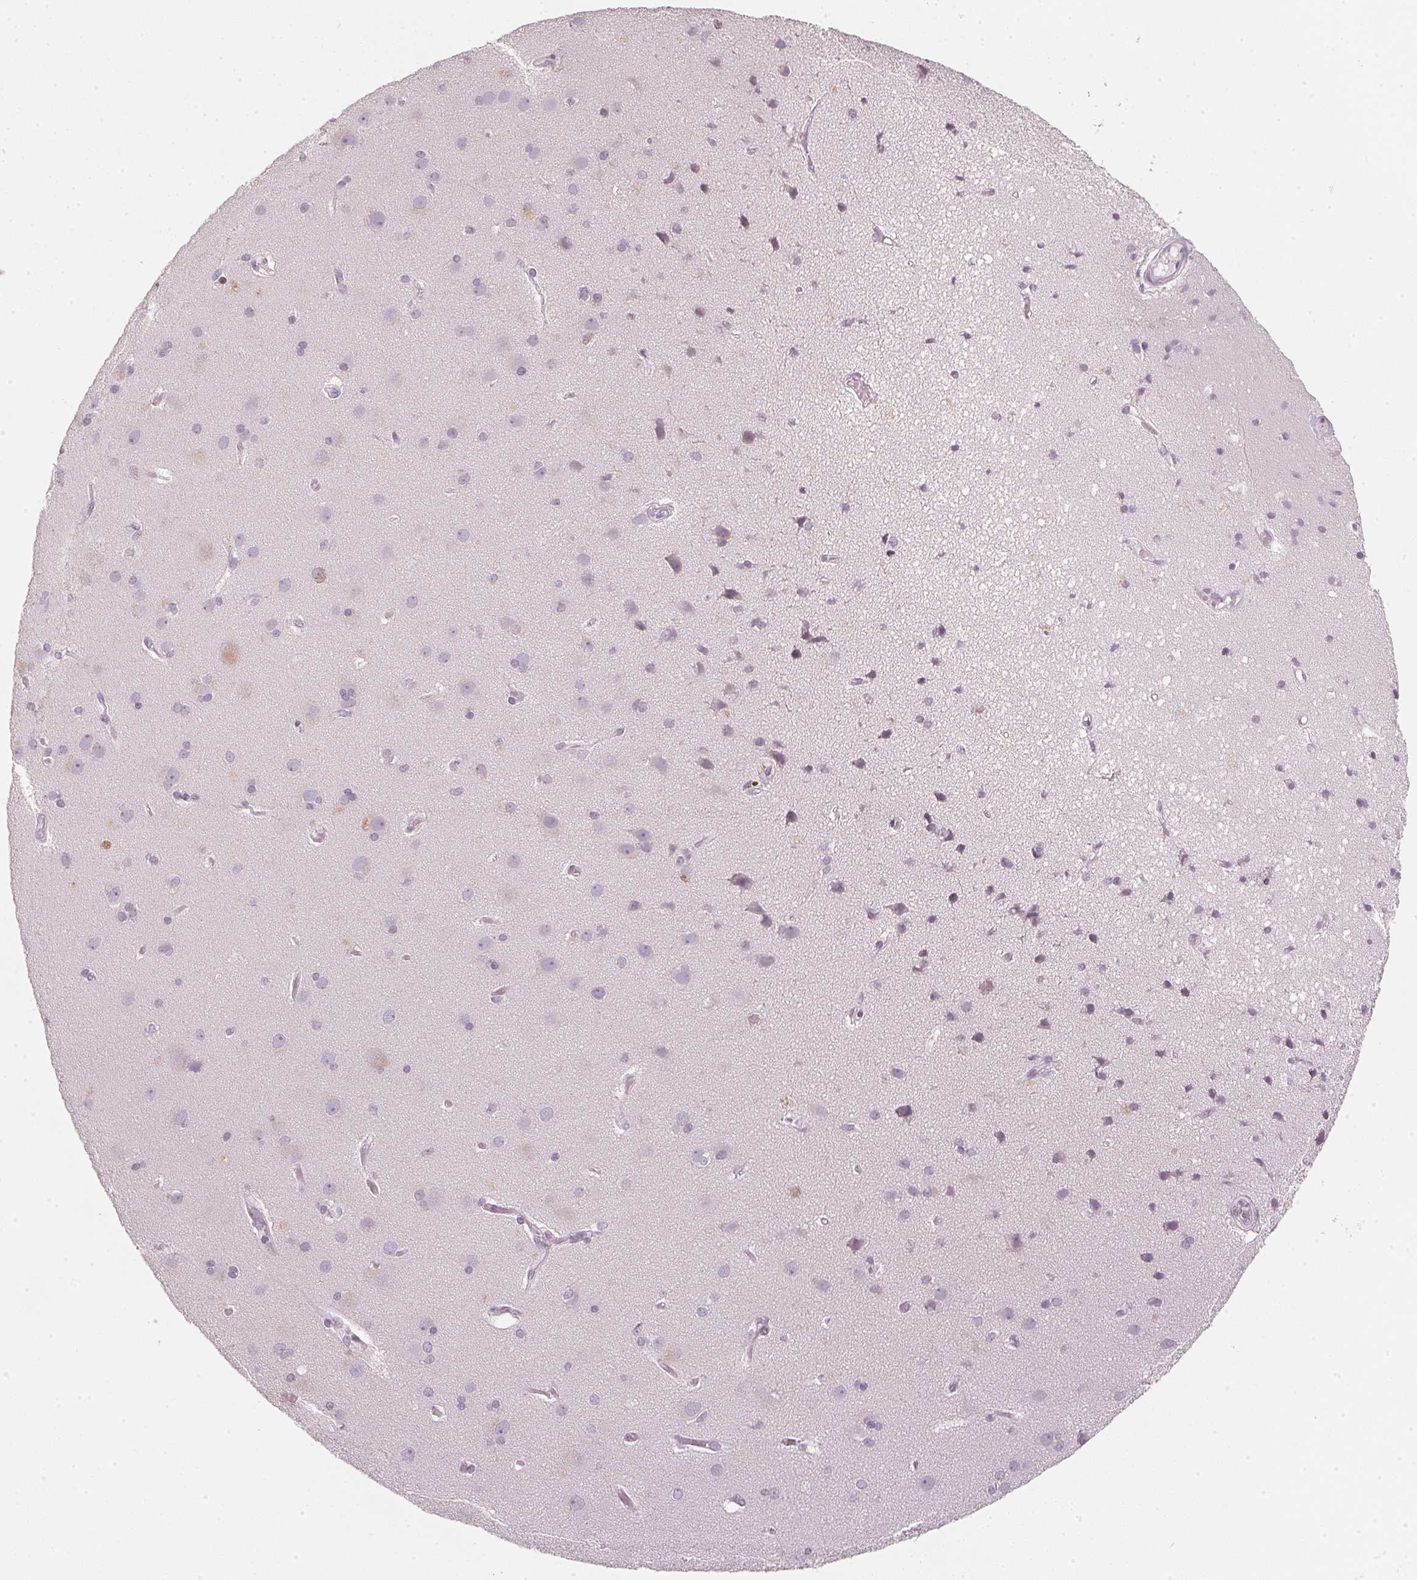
{"staining": {"intensity": "negative", "quantity": "none", "location": "none"}, "tissue": "cerebral cortex", "cell_type": "Endothelial cells", "image_type": "normal", "snomed": [{"axis": "morphology", "description": "Normal tissue, NOS"}, {"axis": "morphology", "description": "Glioma, malignant, High grade"}, {"axis": "topography", "description": "Cerebral cortex"}], "caption": "Immunohistochemical staining of benign human cerebral cortex exhibits no significant staining in endothelial cells. The staining was performed using DAB (3,3'-diaminobenzidine) to visualize the protein expression in brown, while the nuclei were stained in blue with hematoxylin (Magnification: 20x).", "gene": "SFRP4", "patient": {"sex": "male", "age": 71}}